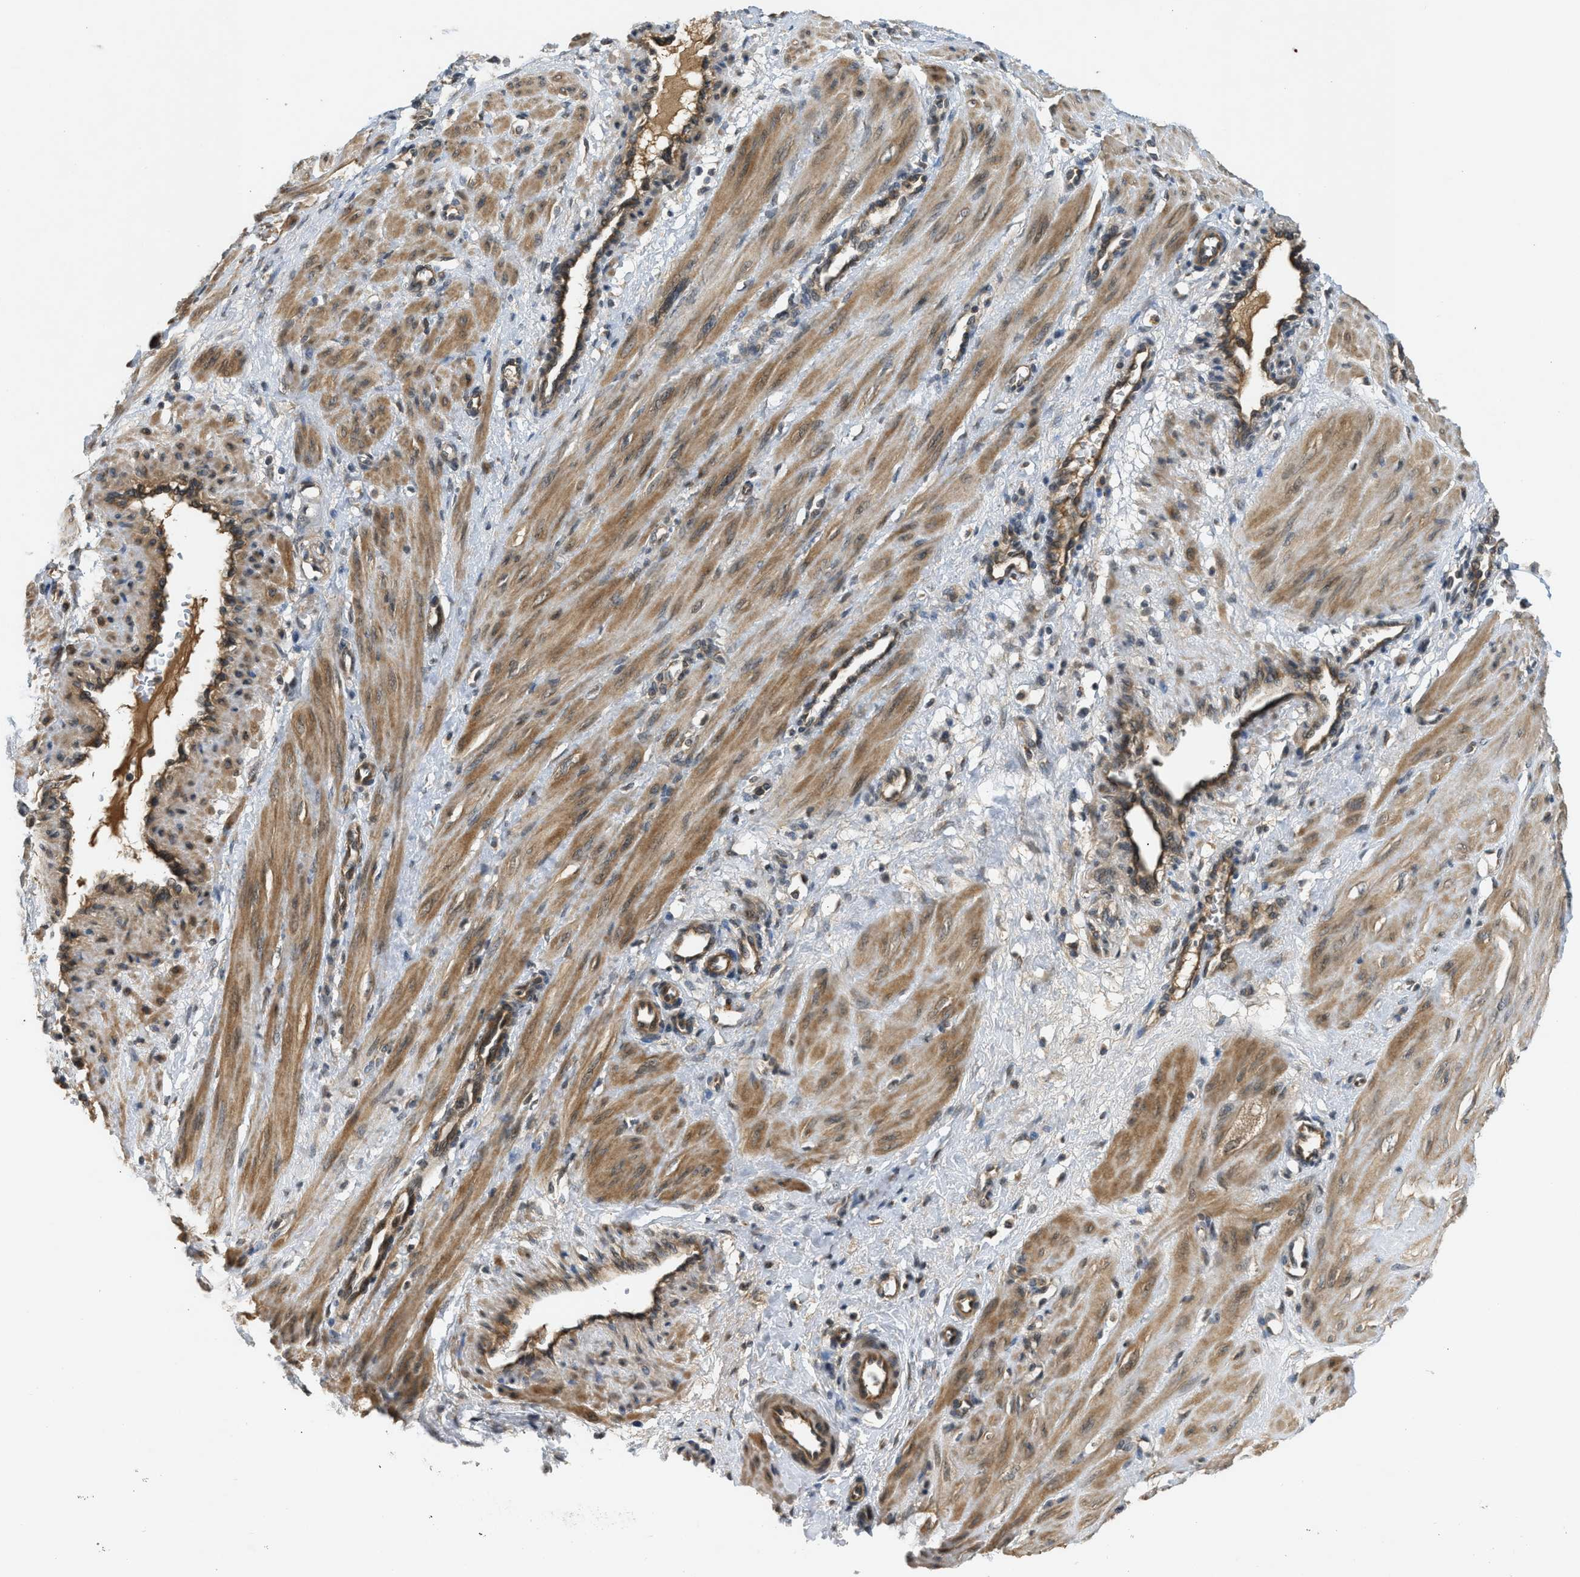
{"staining": {"intensity": "moderate", "quantity": ">75%", "location": "cytoplasmic/membranous,nuclear"}, "tissue": "smooth muscle", "cell_type": "Smooth muscle cells", "image_type": "normal", "snomed": [{"axis": "morphology", "description": "Normal tissue, NOS"}, {"axis": "topography", "description": "Endometrium"}], "caption": "High-power microscopy captured an immunohistochemistry histopathology image of normal smooth muscle, revealing moderate cytoplasmic/membranous,nuclear positivity in approximately >75% of smooth muscle cells.", "gene": "ADCY8", "patient": {"sex": "female", "age": 33}}